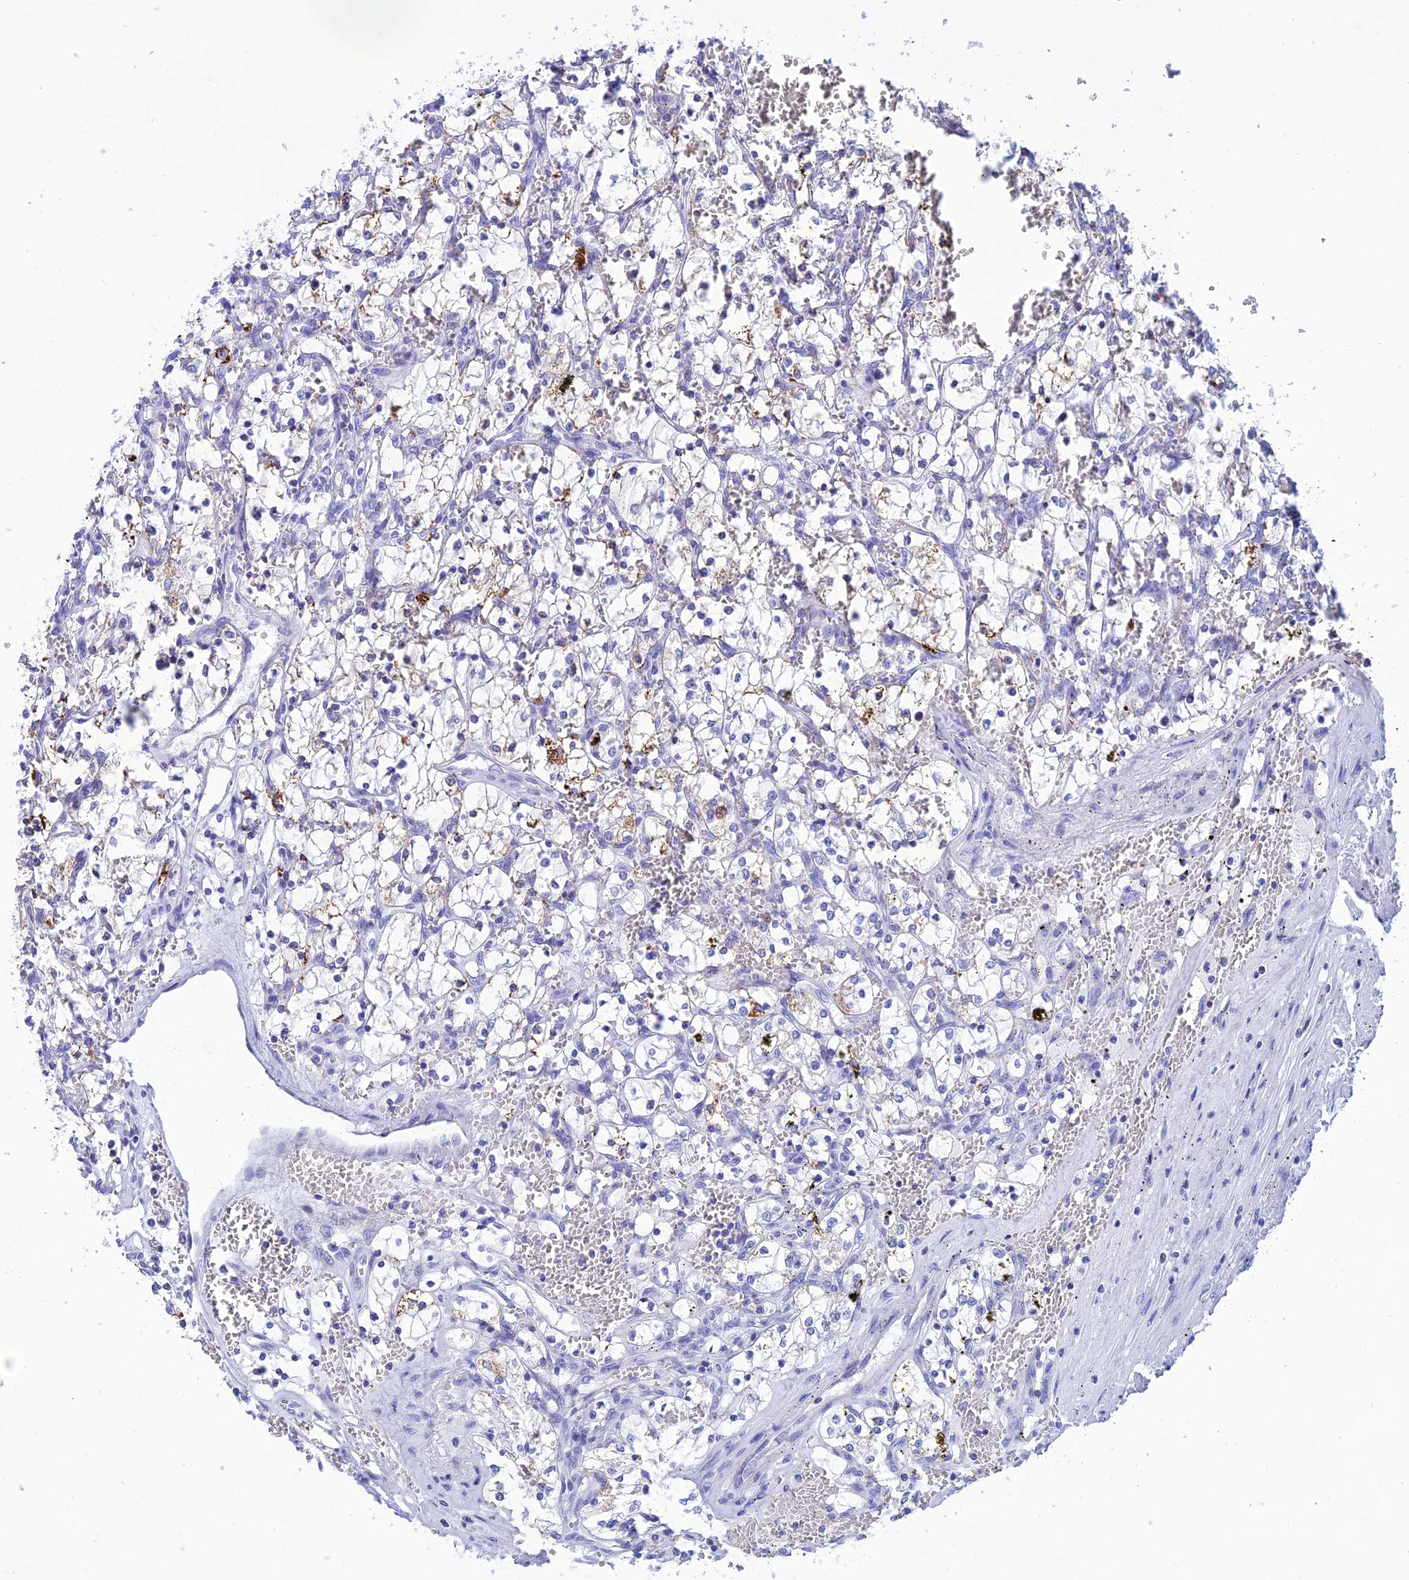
{"staining": {"intensity": "moderate", "quantity": "<25%", "location": "cytoplasmic/membranous"}, "tissue": "renal cancer", "cell_type": "Tumor cells", "image_type": "cancer", "snomed": [{"axis": "morphology", "description": "Adenocarcinoma, NOS"}, {"axis": "topography", "description": "Kidney"}], "caption": "Renal cancer tissue demonstrates moderate cytoplasmic/membranous staining in approximately <25% of tumor cells", "gene": "NXPE4", "patient": {"sex": "female", "age": 69}}